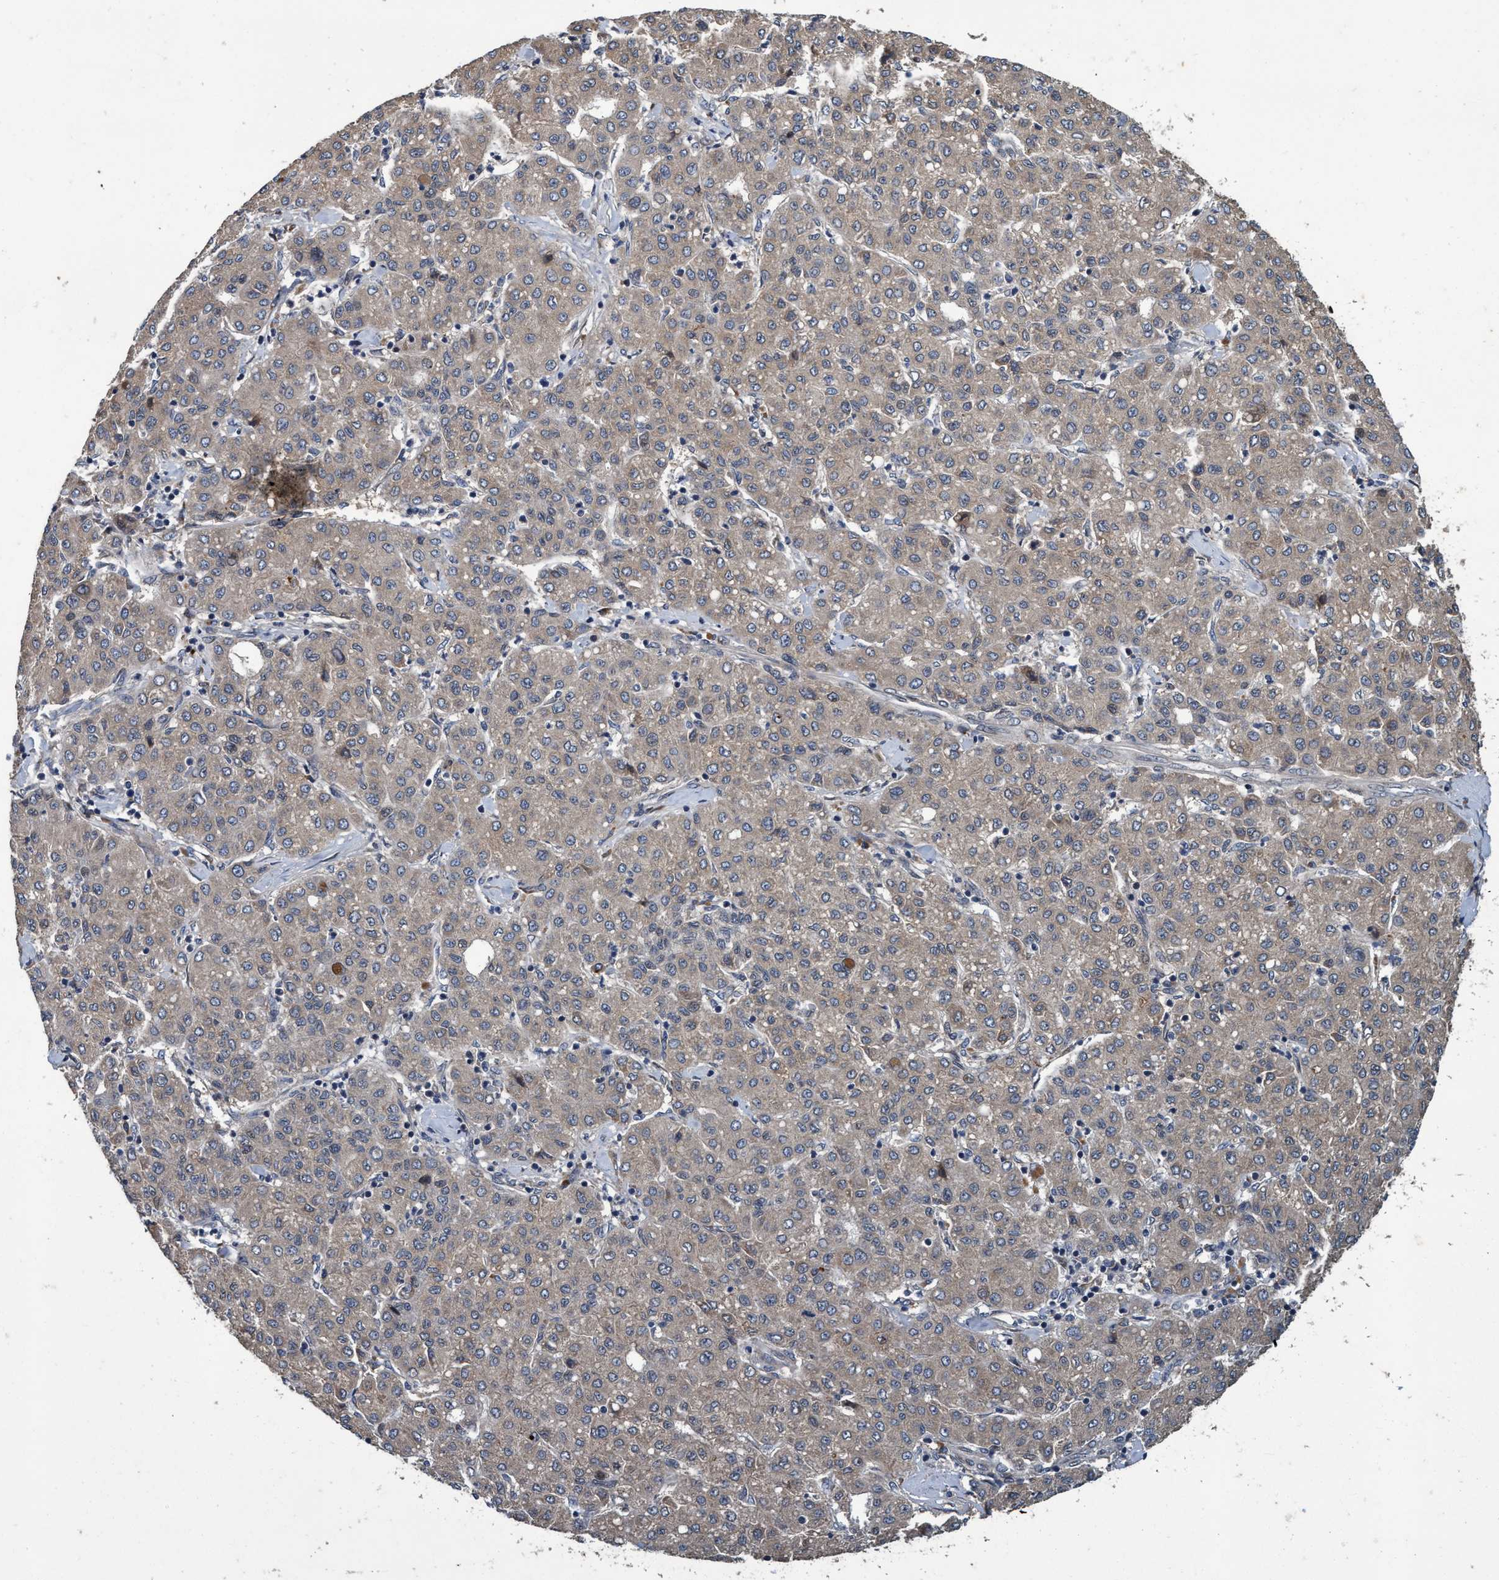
{"staining": {"intensity": "negative", "quantity": "none", "location": "none"}, "tissue": "liver cancer", "cell_type": "Tumor cells", "image_type": "cancer", "snomed": [{"axis": "morphology", "description": "Carcinoma, Hepatocellular, NOS"}, {"axis": "topography", "description": "Liver"}], "caption": "IHC histopathology image of human liver cancer stained for a protein (brown), which displays no expression in tumor cells.", "gene": "MACC1", "patient": {"sex": "male", "age": 65}}